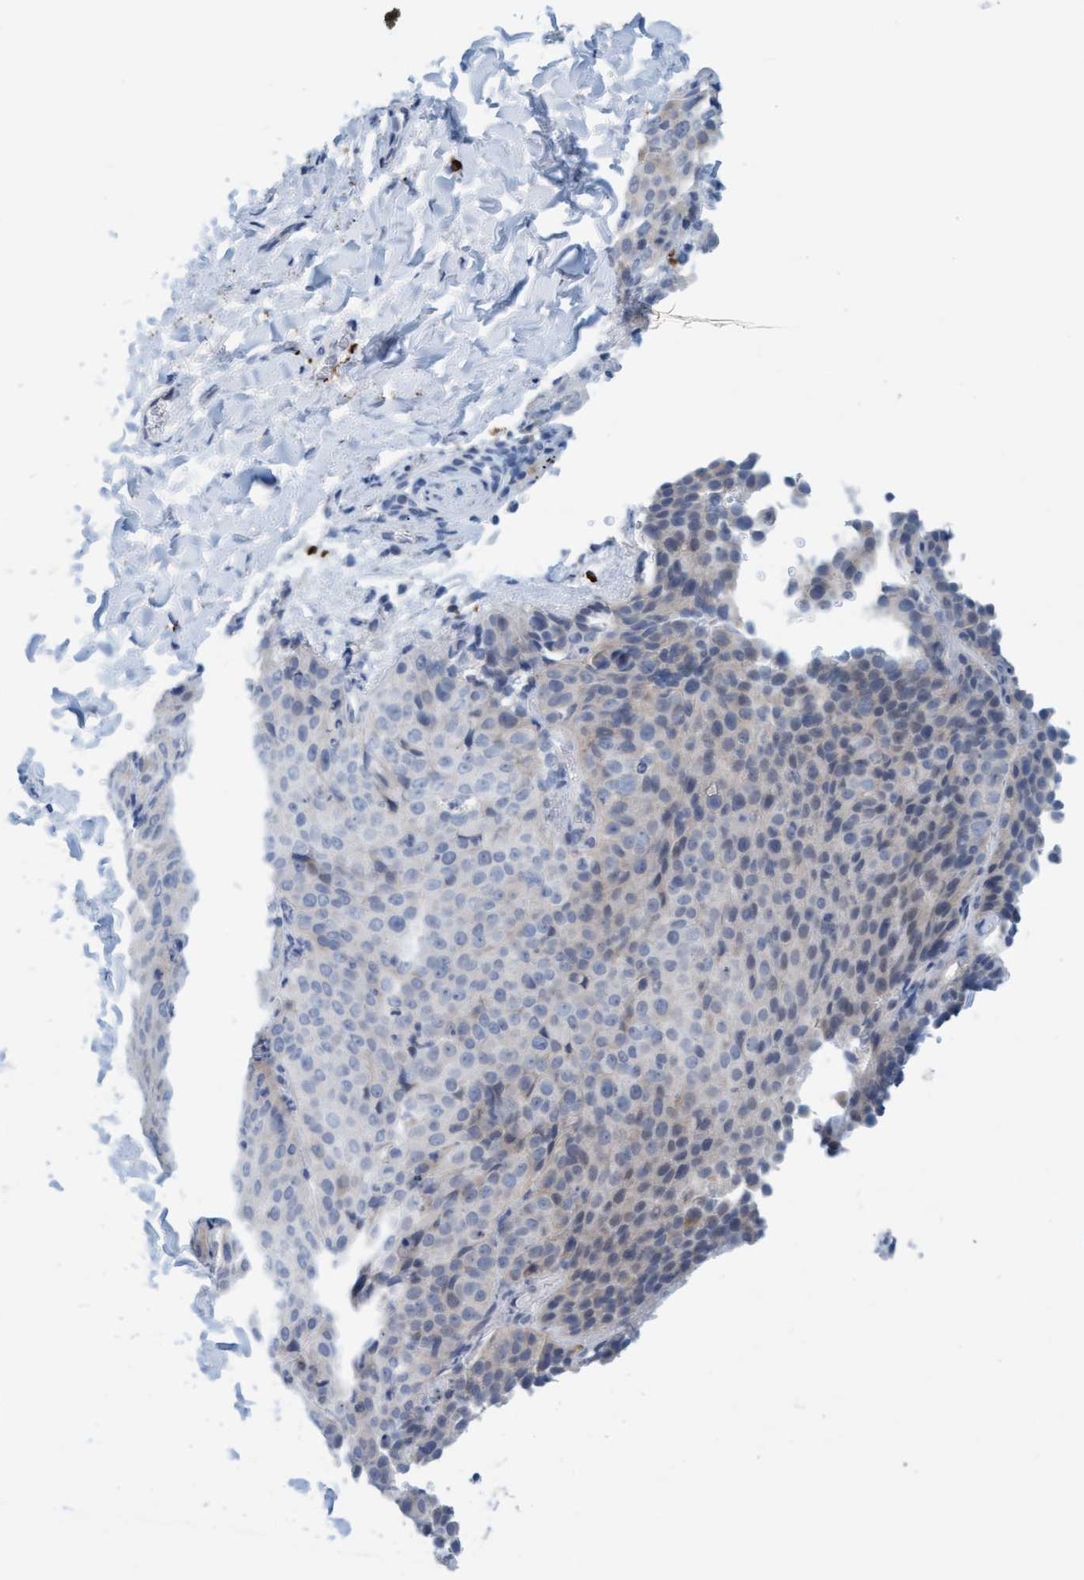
{"staining": {"intensity": "negative", "quantity": "none", "location": "none"}, "tissue": "lung cancer", "cell_type": "Tumor cells", "image_type": "cancer", "snomed": [{"axis": "morphology", "description": "Squamous cell carcinoma, NOS"}, {"axis": "topography", "description": "Lung"}], "caption": "Tumor cells are negative for protein expression in human lung squamous cell carcinoma.", "gene": "CPA3", "patient": {"sex": "male", "age": 54}}